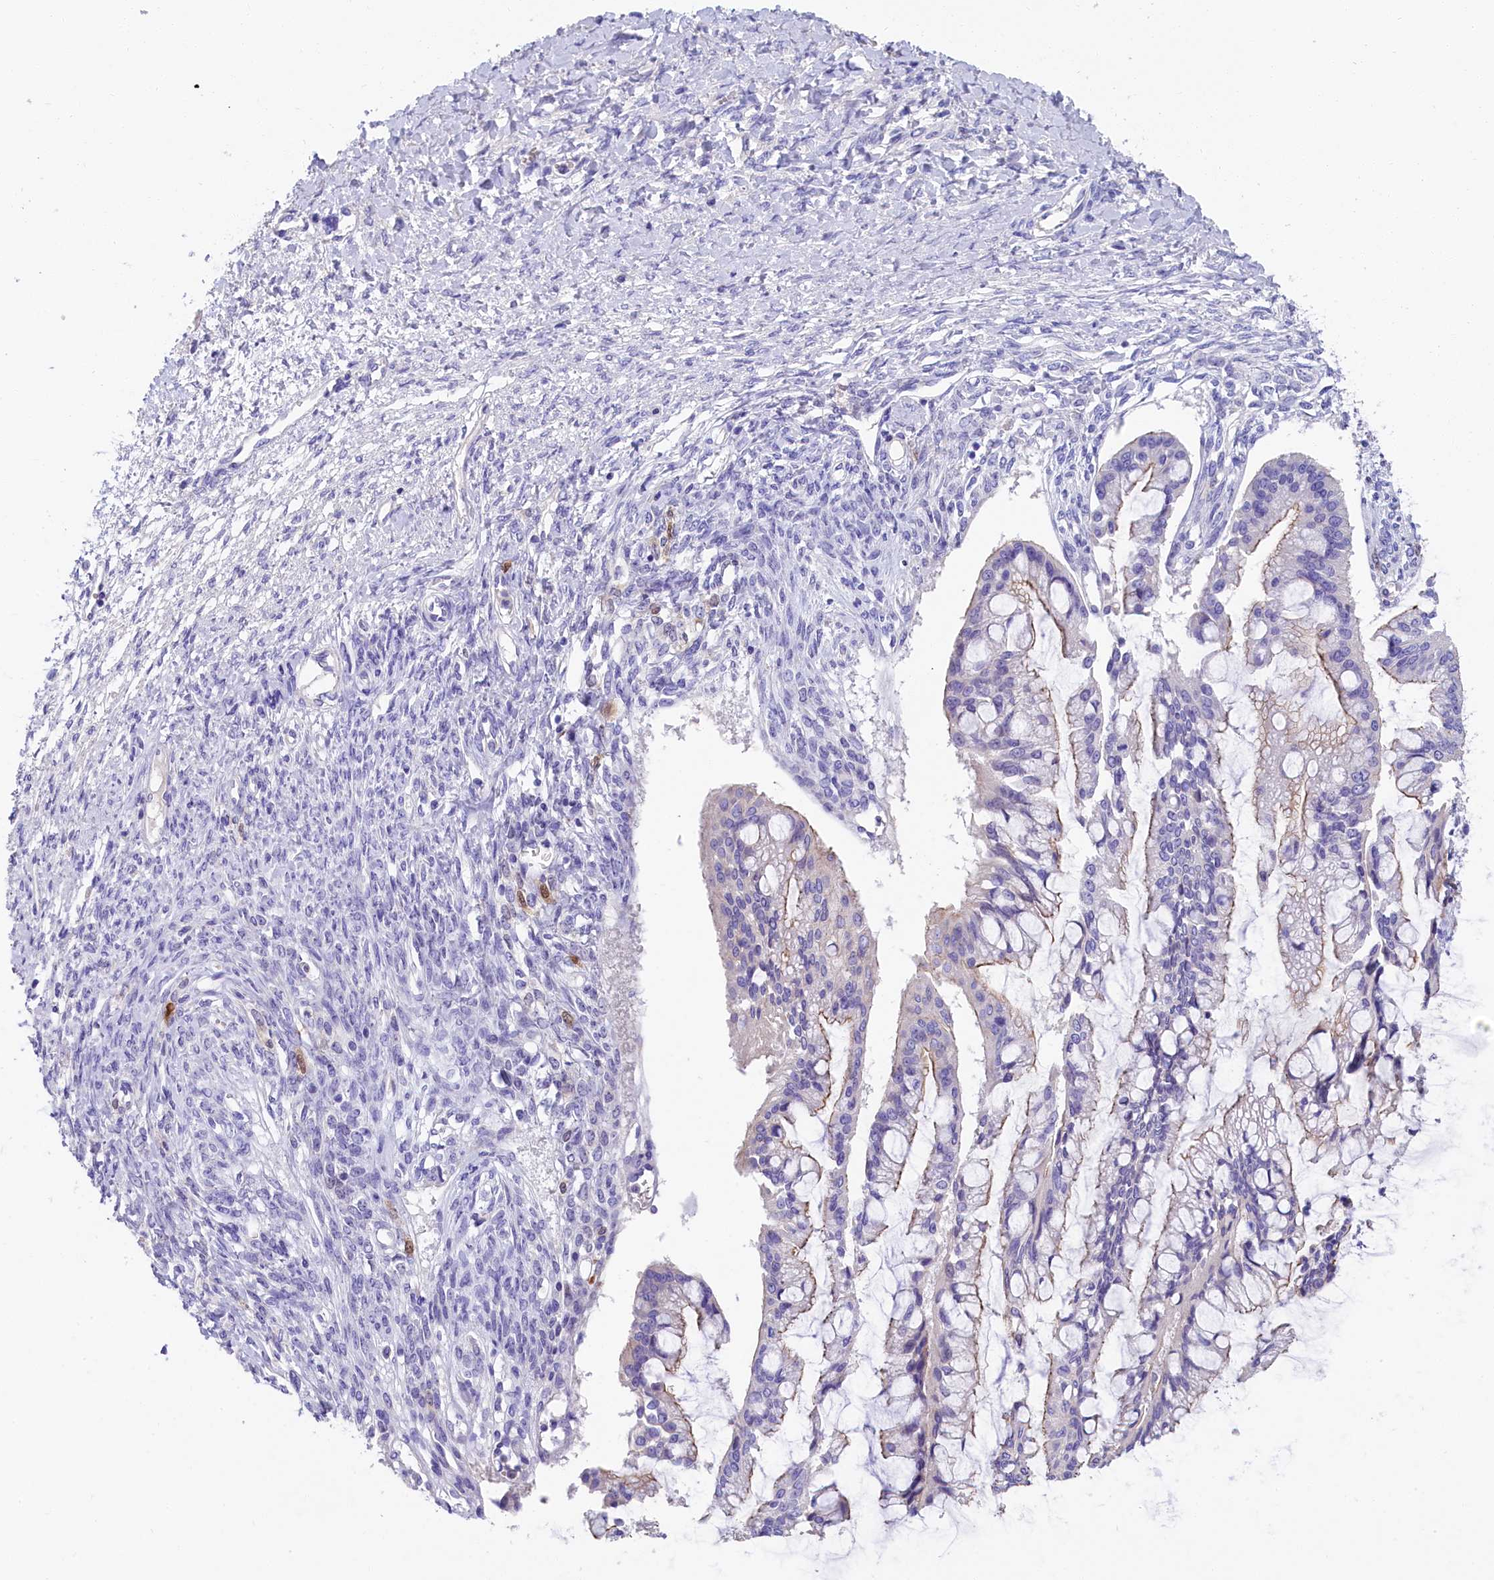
{"staining": {"intensity": "weak", "quantity": "25%-75%", "location": "cytoplasmic/membranous"}, "tissue": "ovarian cancer", "cell_type": "Tumor cells", "image_type": "cancer", "snomed": [{"axis": "morphology", "description": "Cystadenocarcinoma, mucinous, NOS"}, {"axis": "topography", "description": "Ovary"}], "caption": "Approximately 25%-75% of tumor cells in human ovarian mucinous cystadenocarcinoma show weak cytoplasmic/membranous protein expression as visualized by brown immunohistochemical staining.", "gene": "SULT2A1", "patient": {"sex": "female", "age": 73}}